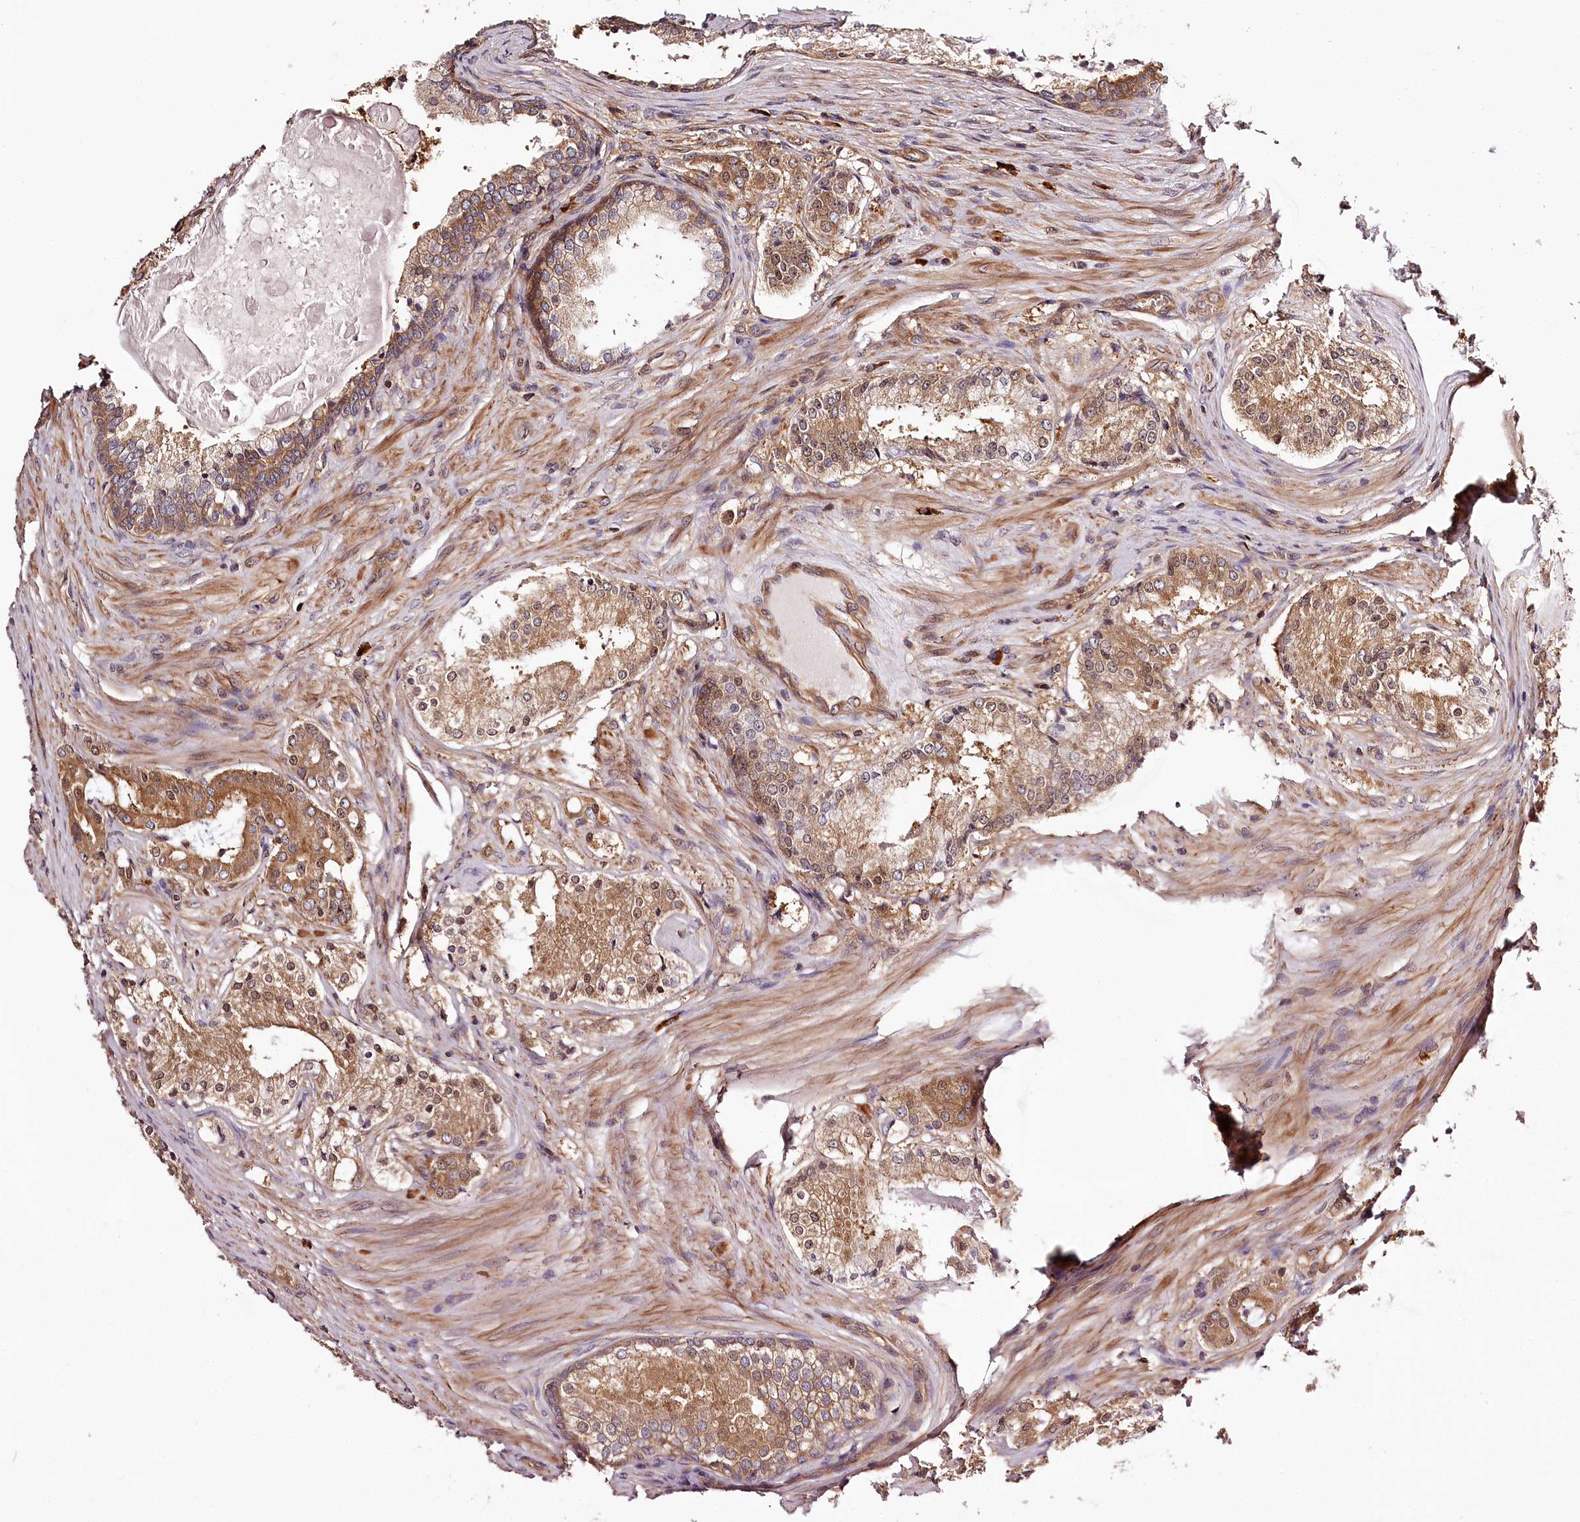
{"staining": {"intensity": "moderate", "quantity": ">75%", "location": "cytoplasmic/membranous,nuclear"}, "tissue": "prostate cancer", "cell_type": "Tumor cells", "image_type": "cancer", "snomed": [{"axis": "morphology", "description": "Adenocarcinoma, High grade"}, {"axis": "topography", "description": "Prostate"}], "caption": "An image of prostate high-grade adenocarcinoma stained for a protein shows moderate cytoplasmic/membranous and nuclear brown staining in tumor cells.", "gene": "TARS1", "patient": {"sex": "male", "age": 63}}